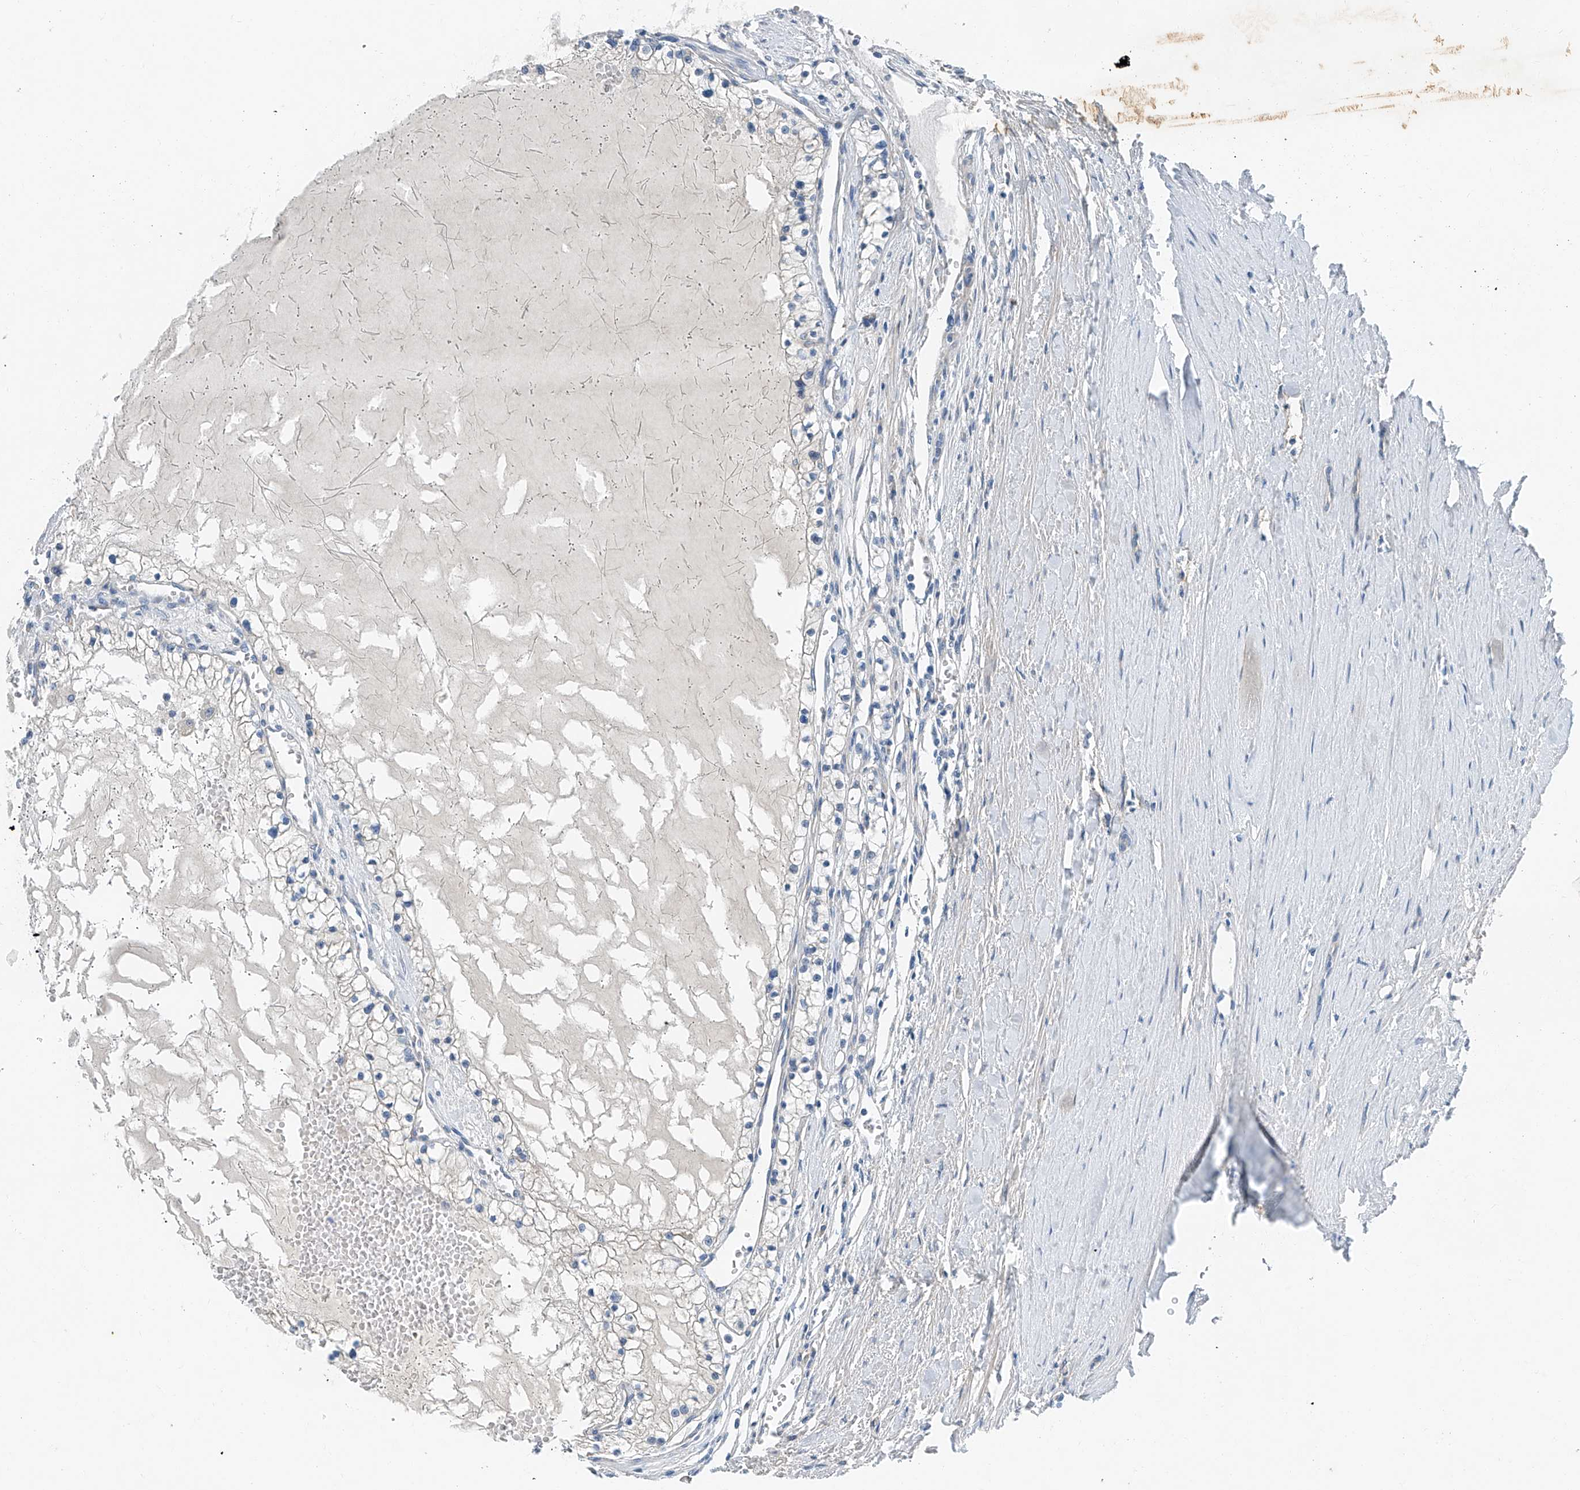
{"staining": {"intensity": "negative", "quantity": "none", "location": "none"}, "tissue": "renal cancer", "cell_type": "Tumor cells", "image_type": "cancer", "snomed": [{"axis": "morphology", "description": "Normal tissue, NOS"}, {"axis": "morphology", "description": "Adenocarcinoma, NOS"}, {"axis": "topography", "description": "Kidney"}], "caption": "Immunohistochemistry (IHC) histopathology image of neoplastic tissue: human adenocarcinoma (renal) stained with DAB exhibits no significant protein positivity in tumor cells.", "gene": "MDGA1", "patient": {"sex": "male", "age": 68}}